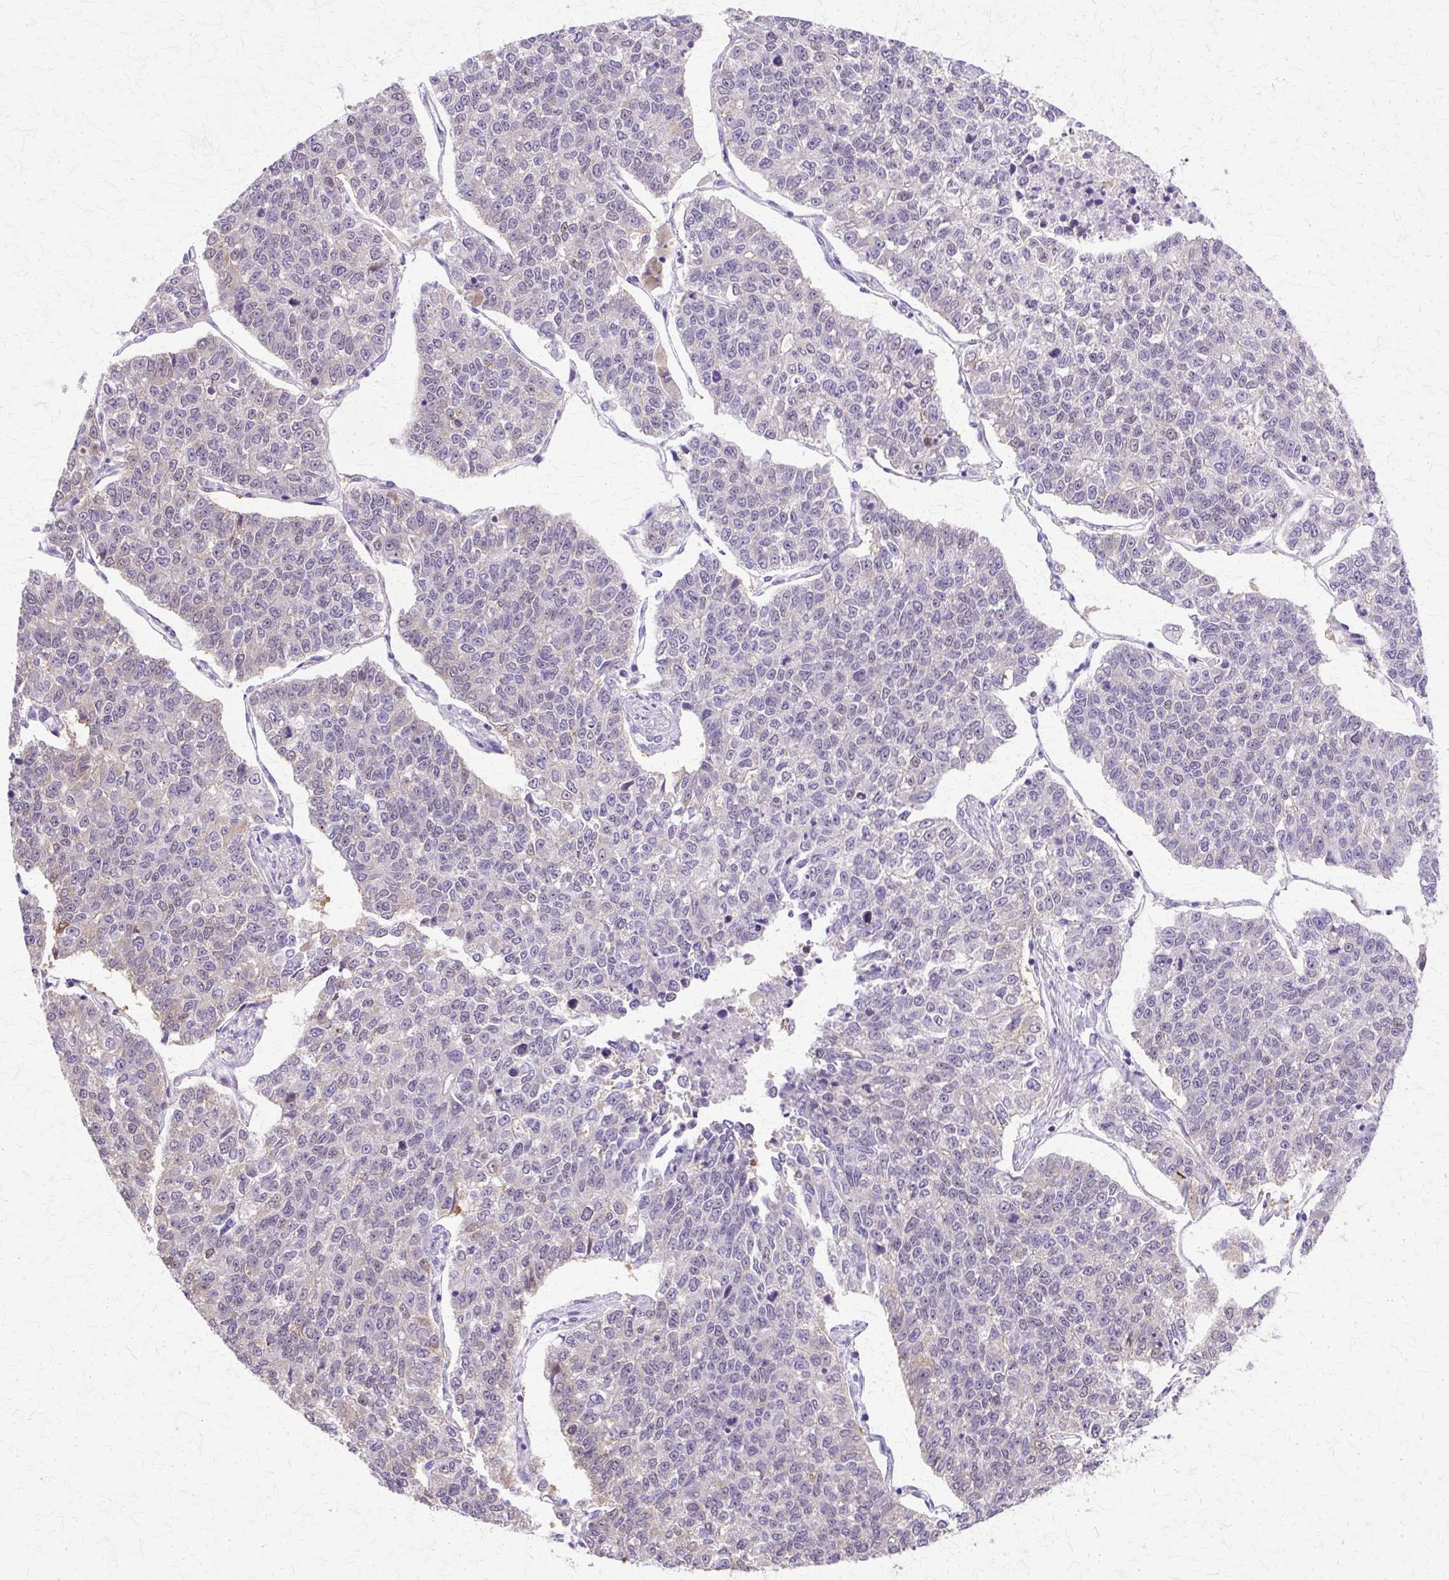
{"staining": {"intensity": "weak", "quantity": "<25%", "location": "nuclear"}, "tissue": "lung cancer", "cell_type": "Tumor cells", "image_type": "cancer", "snomed": [{"axis": "morphology", "description": "Adenocarcinoma, NOS"}, {"axis": "topography", "description": "Lung"}], "caption": "Micrograph shows no protein positivity in tumor cells of lung cancer tissue.", "gene": "HSPA8", "patient": {"sex": "male", "age": 49}}